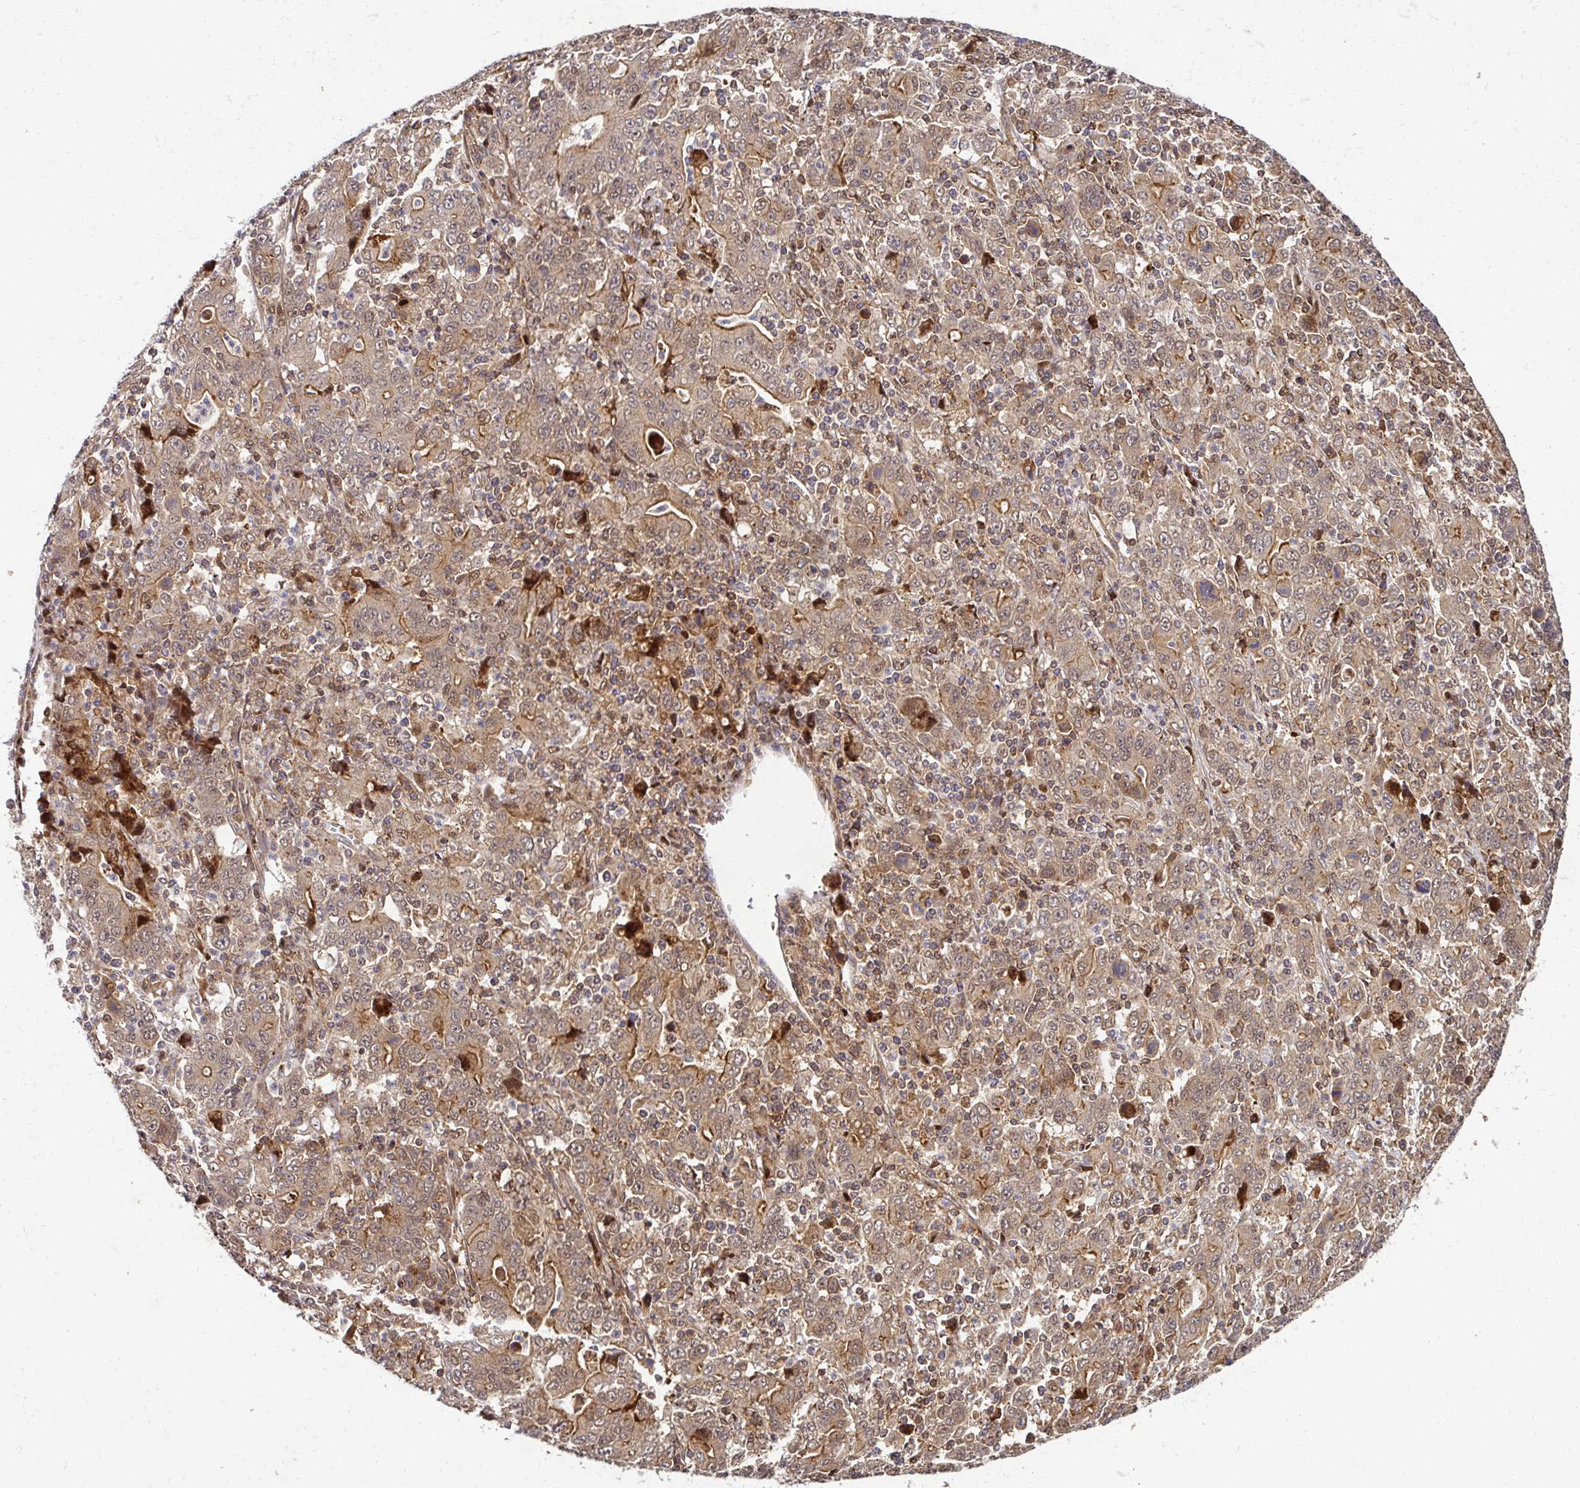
{"staining": {"intensity": "weak", "quantity": "<25%", "location": "cytoplasmic/membranous"}, "tissue": "stomach cancer", "cell_type": "Tumor cells", "image_type": "cancer", "snomed": [{"axis": "morphology", "description": "Adenocarcinoma, NOS"}, {"axis": "topography", "description": "Stomach, upper"}], "caption": "This is a photomicrograph of IHC staining of stomach cancer, which shows no expression in tumor cells.", "gene": "PSMA4", "patient": {"sex": "male", "age": 69}}